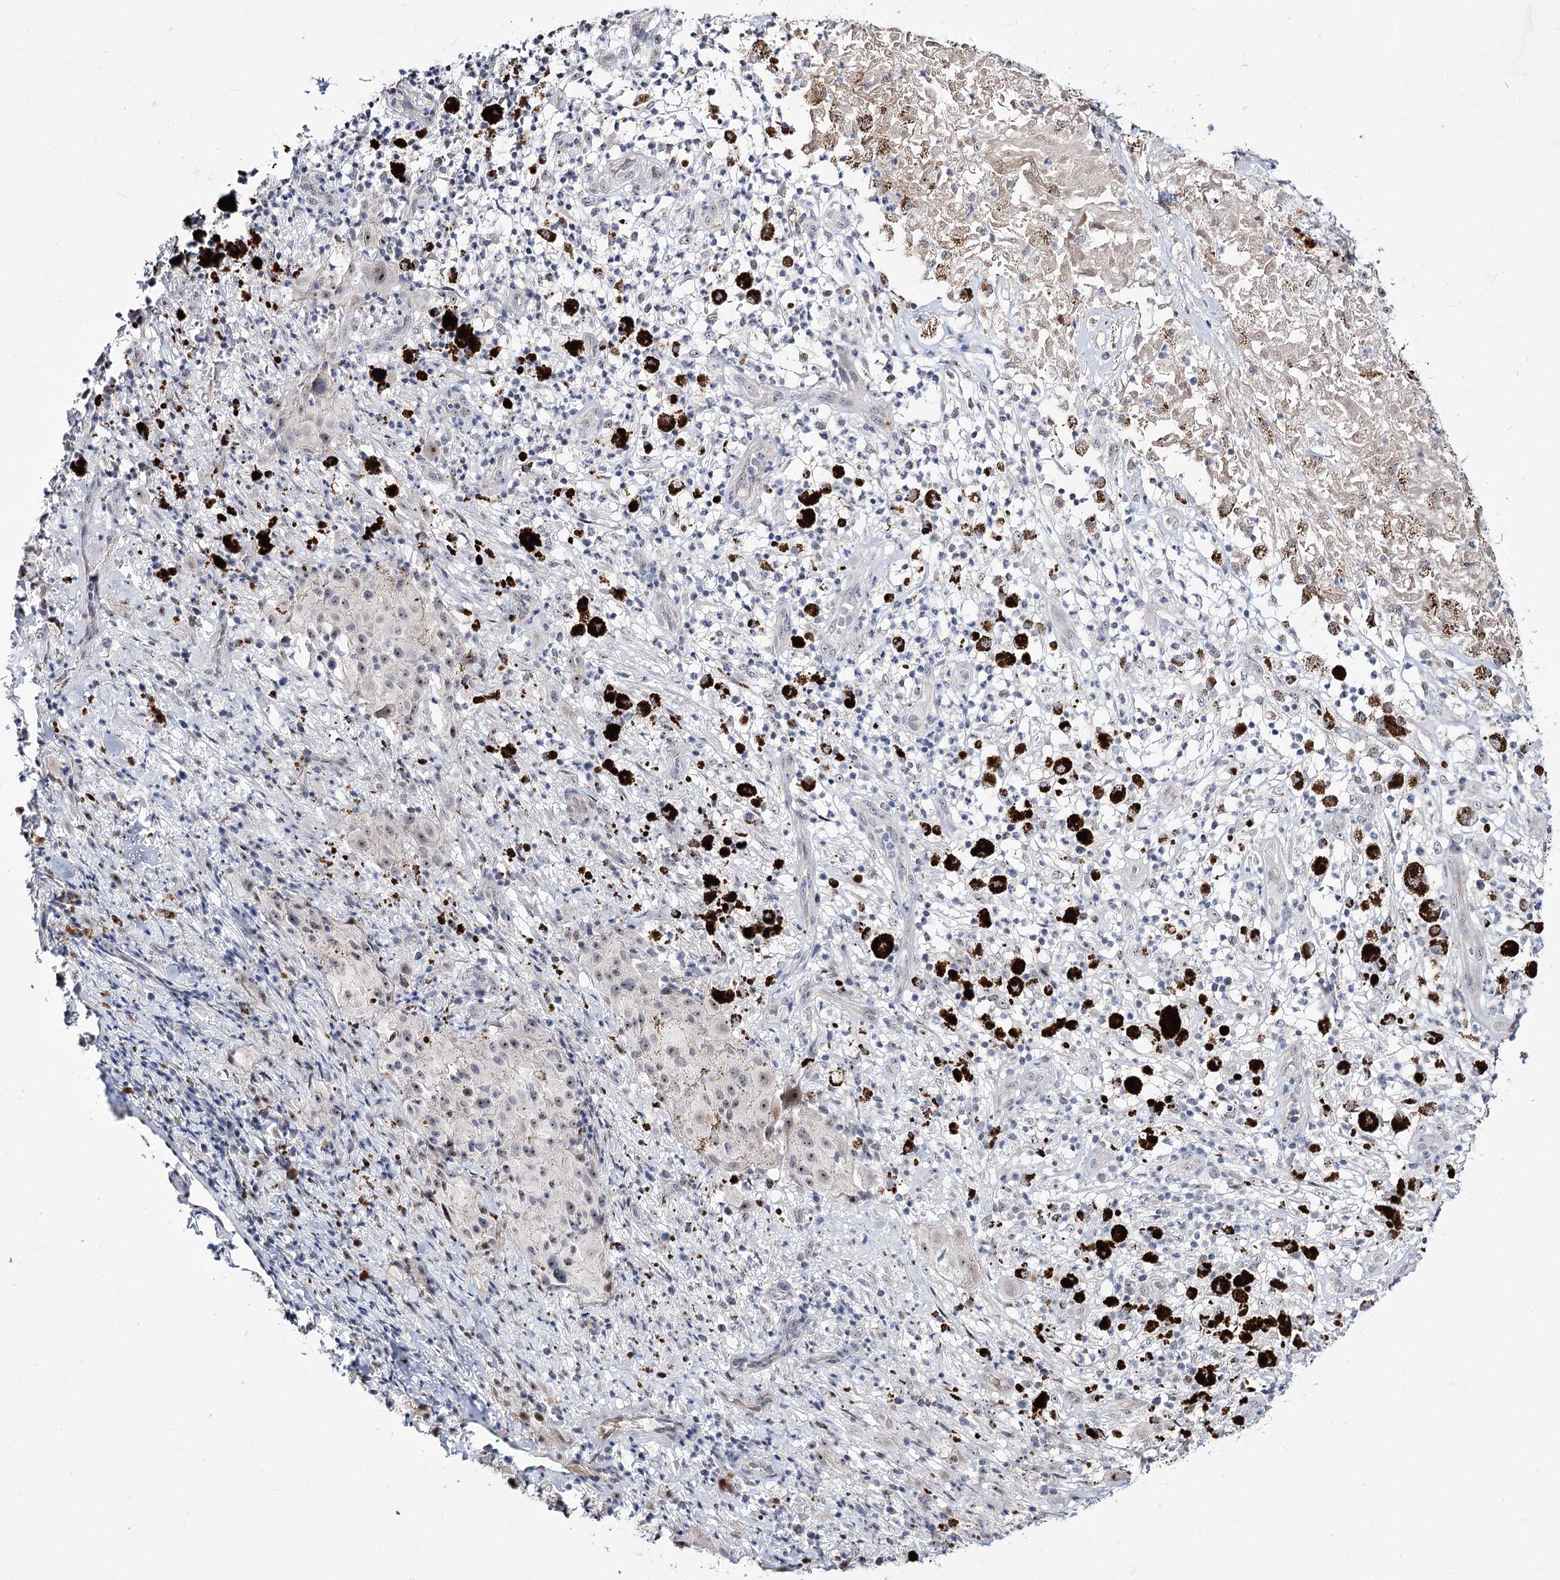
{"staining": {"intensity": "negative", "quantity": "none", "location": "none"}, "tissue": "melanoma", "cell_type": "Tumor cells", "image_type": "cancer", "snomed": [{"axis": "morphology", "description": "Necrosis, NOS"}, {"axis": "morphology", "description": "Malignant melanoma, NOS"}, {"axis": "topography", "description": "Skin"}], "caption": "Immunohistochemistry histopathology image of human melanoma stained for a protein (brown), which demonstrates no expression in tumor cells.", "gene": "RRP9", "patient": {"sex": "female", "age": 87}}